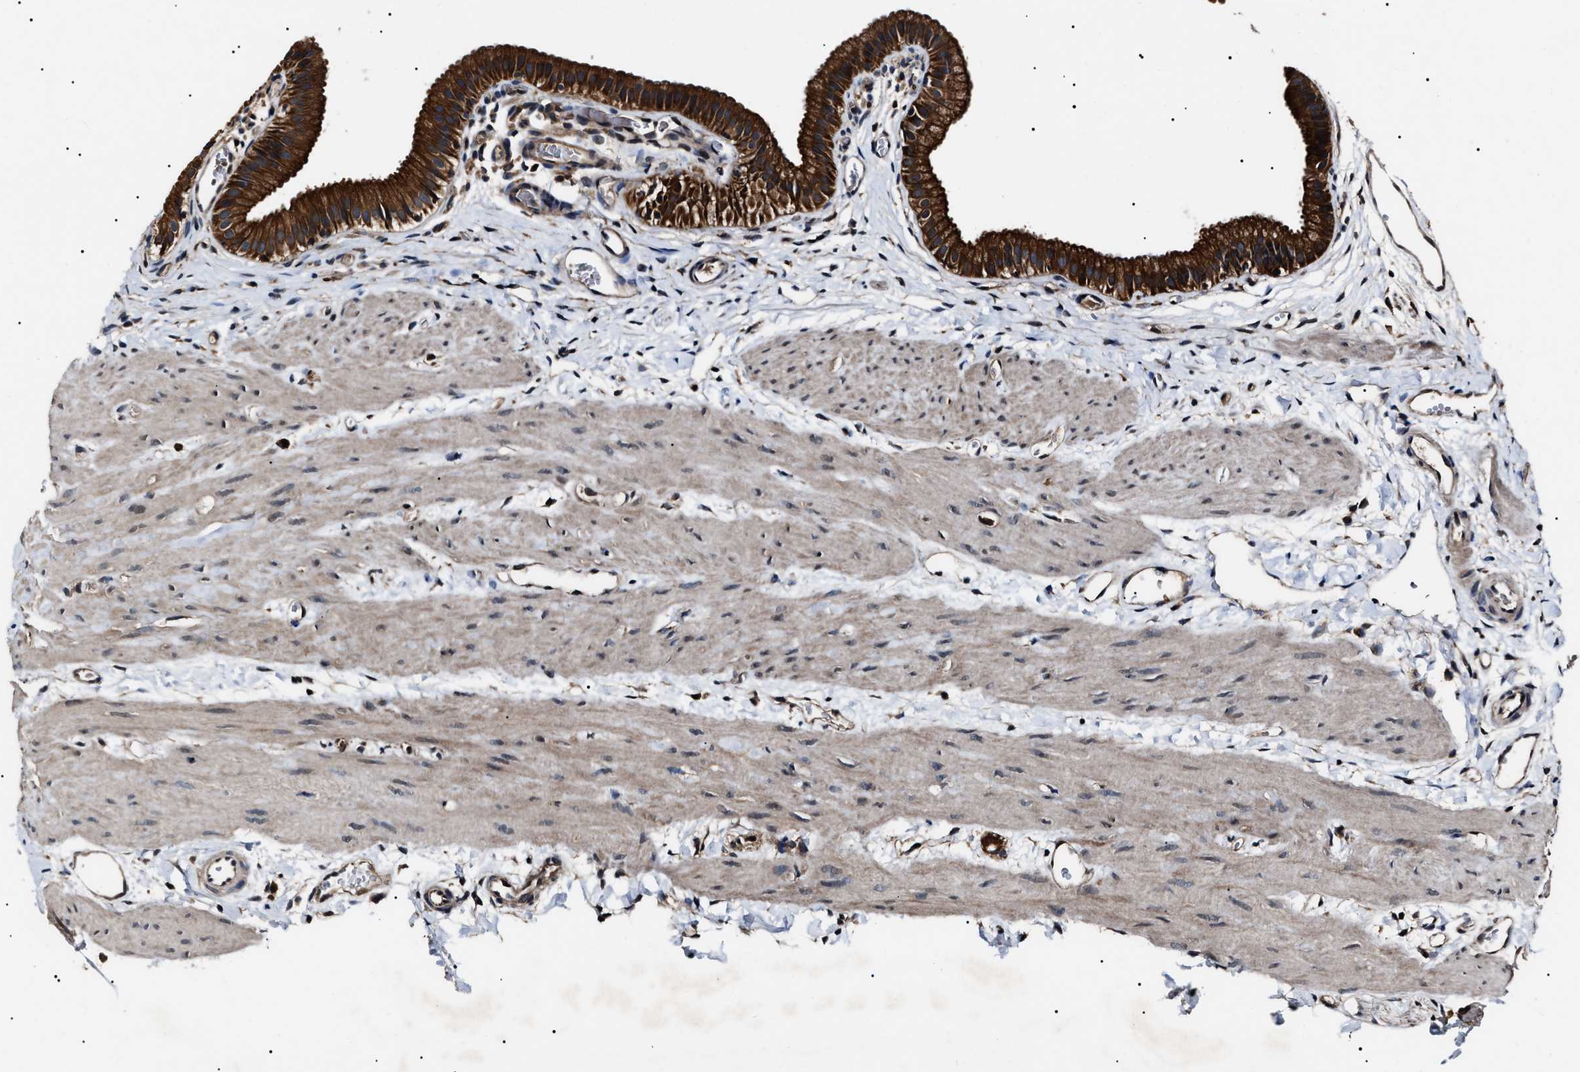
{"staining": {"intensity": "strong", "quantity": ">75%", "location": "cytoplasmic/membranous"}, "tissue": "gallbladder", "cell_type": "Glandular cells", "image_type": "normal", "snomed": [{"axis": "morphology", "description": "Normal tissue, NOS"}, {"axis": "topography", "description": "Gallbladder"}], "caption": "High-magnification brightfield microscopy of unremarkable gallbladder stained with DAB (brown) and counterstained with hematoxylin (blue). glandular cells exhibit strong cytoplasmic/membranous staining is appreciated in about>75% of cells.", "gene": "CCT8", "patient": {"sex": "female", "age": 26}}